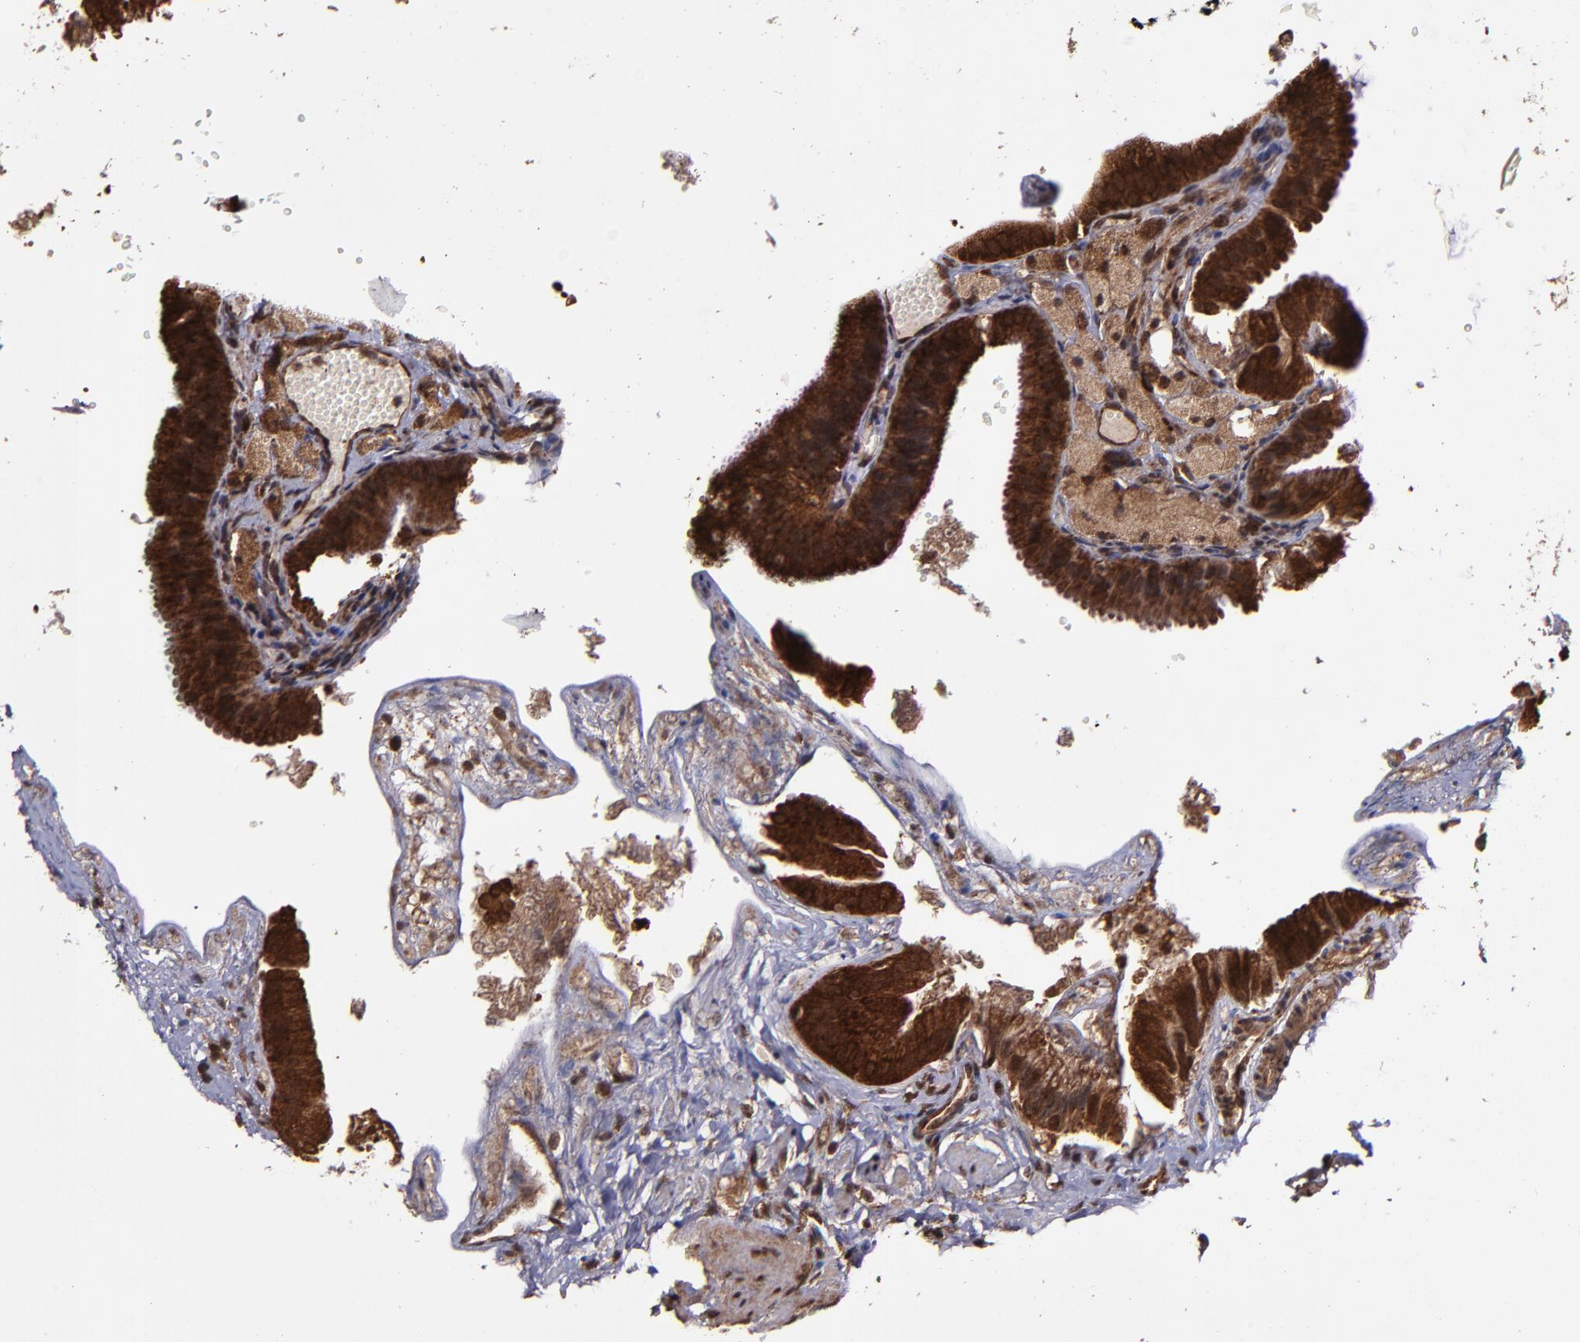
{"staining": {"intensity": "strong", "quantity": ">75%", "location": "cytoplasmic/membranous,nuclear"}, "tissue": "gallbladder", "cell_type": "Glandular cells", "image_type": "normal", "snomed": [{"axis": "morphology", "description": "Normal tissue, NOS"}, {"axis": "topography", "description": "Gallbladder"}], "caption": "This is an image of immunohistochemistry (IHC) staining of benign gallbladder, which shows strong staining in the cytoplasmic/membranous,nuclear of glandular cells.", "gene": "EIF4ENIF1", "patient": {"sex": "female", "age": 24}}